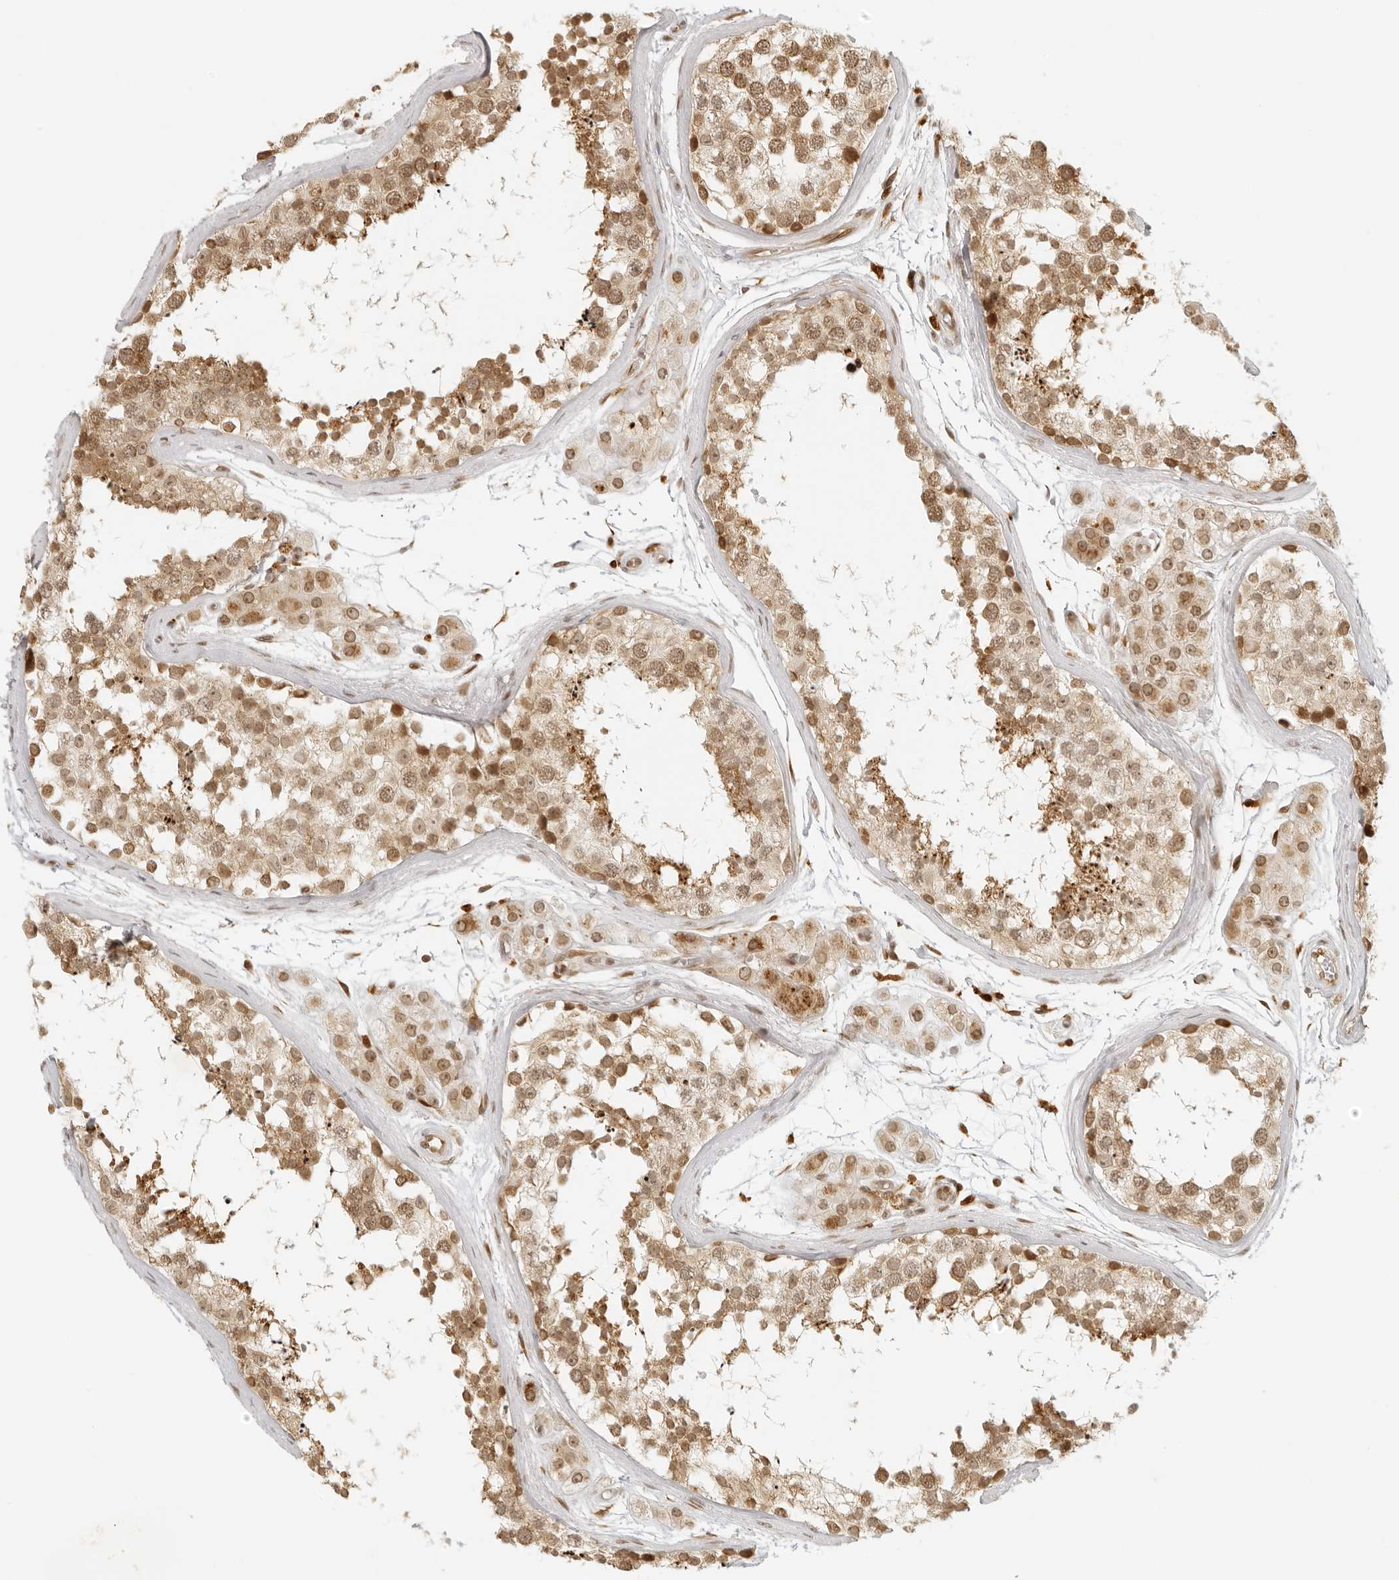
{"staining": {"intensity": "moderate", "quantity": ">75%", "location": "cytoplasmic/membranous,nuclear"}, "tissue": "testis", "cell_type": "Cells in seminiferous ducts", "image_type": "normal", "snomed": [{"axis": "morphology", "description": "Normal tissue, NOS"}, {"axis": "topography", "description": "Testis"}], "caption": "An image of testis stained for a protein reveals moderate cytoplasmic/membranous,nuclear brown staining in cells in seminiferous ducts.", "gene": "ZNF407", "patient": {"sex": "male", "age": 56}}